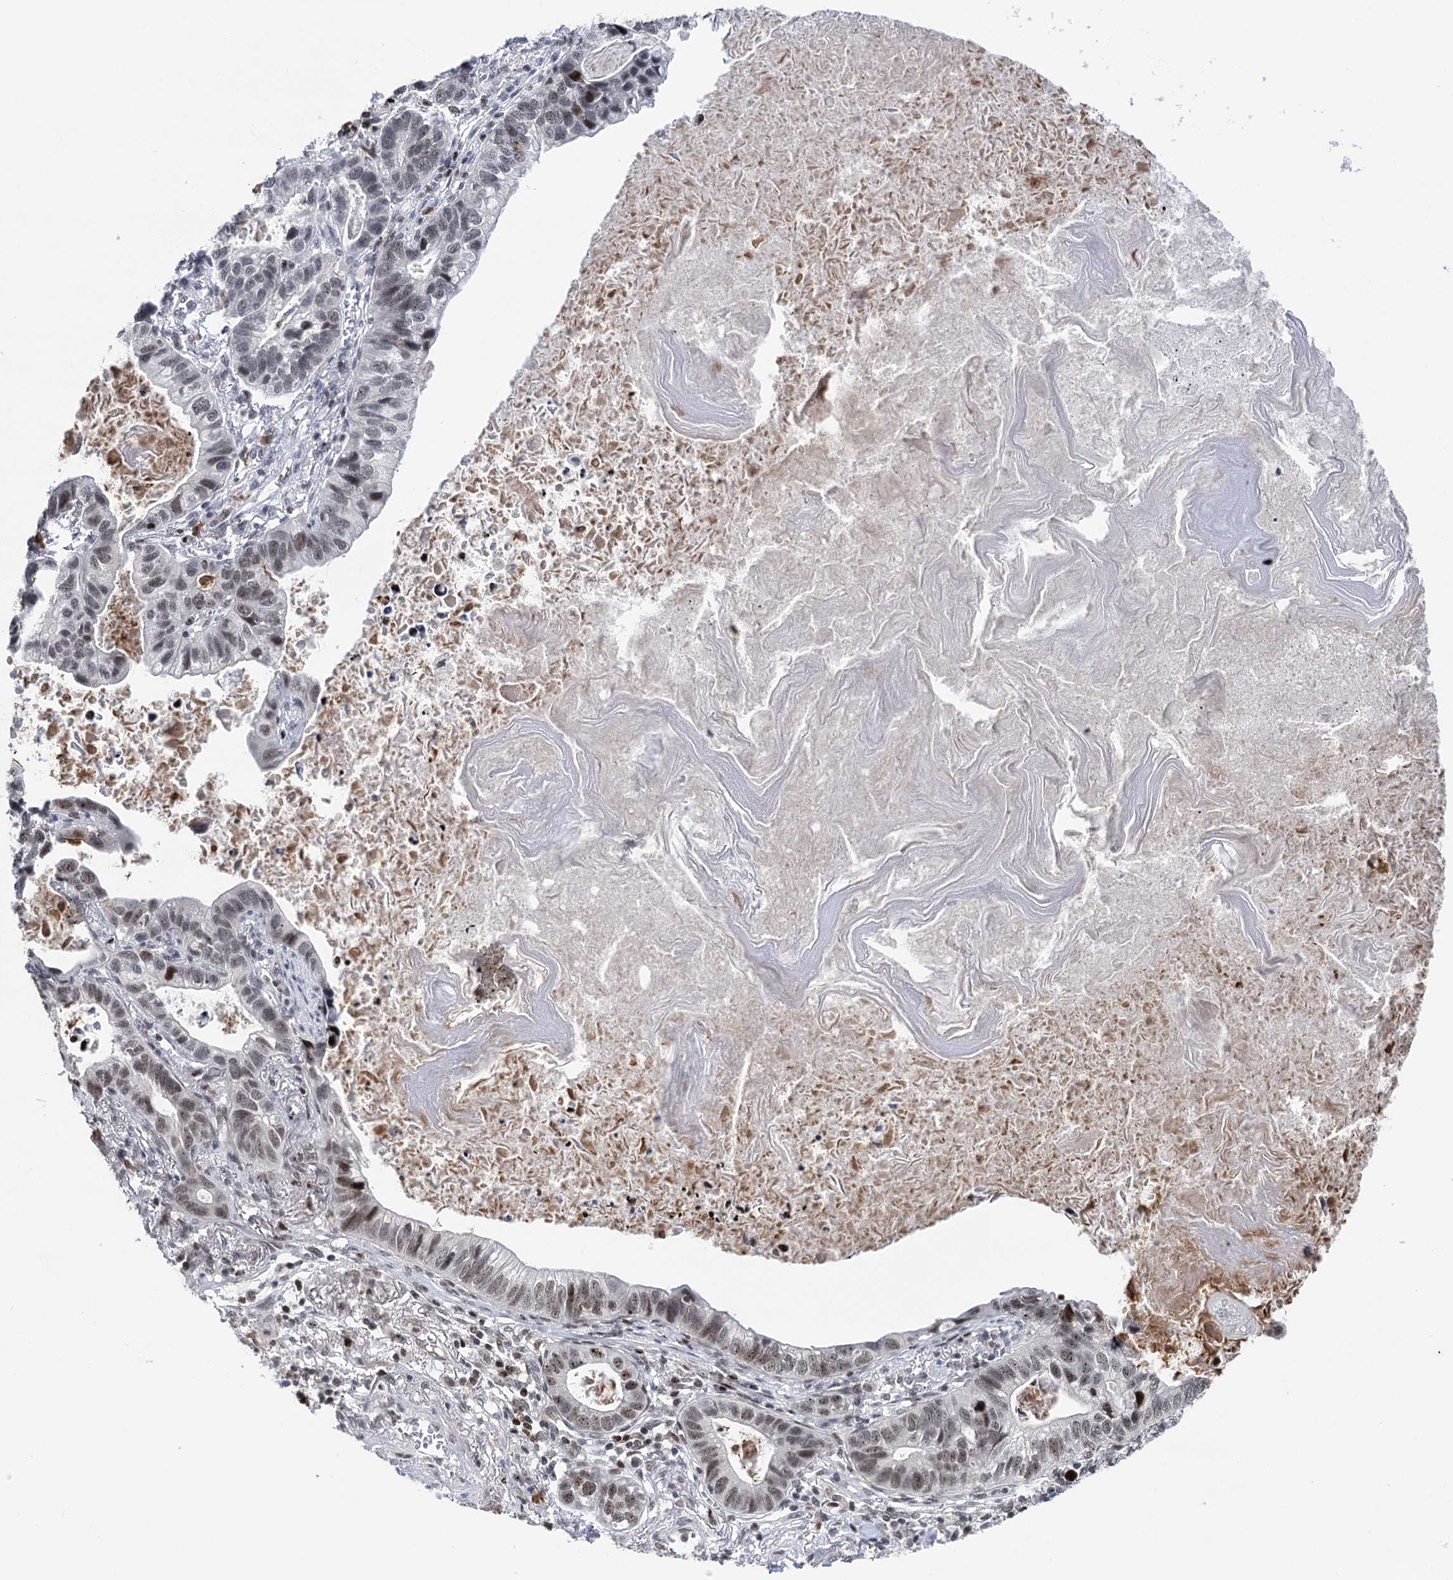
{"staining": {"intensity": "weak", "quantity": "<25%", "location": "nuclear"}, "tissue": "lung cancer", "cell_type": "Tumor cells", "image_type": "cancer", "snomed": [{"axis": "morphology", "description": "Adenocarcinoma, NOS"}, {"axis": "topography", "description": "Lung"}], "caption": "Immunohistochemical staining of lung cancer demonstrates no significant expression in tumor cells.", "gene": "ZCCHC10", "patient": {"sex": "male", "age": 67}}